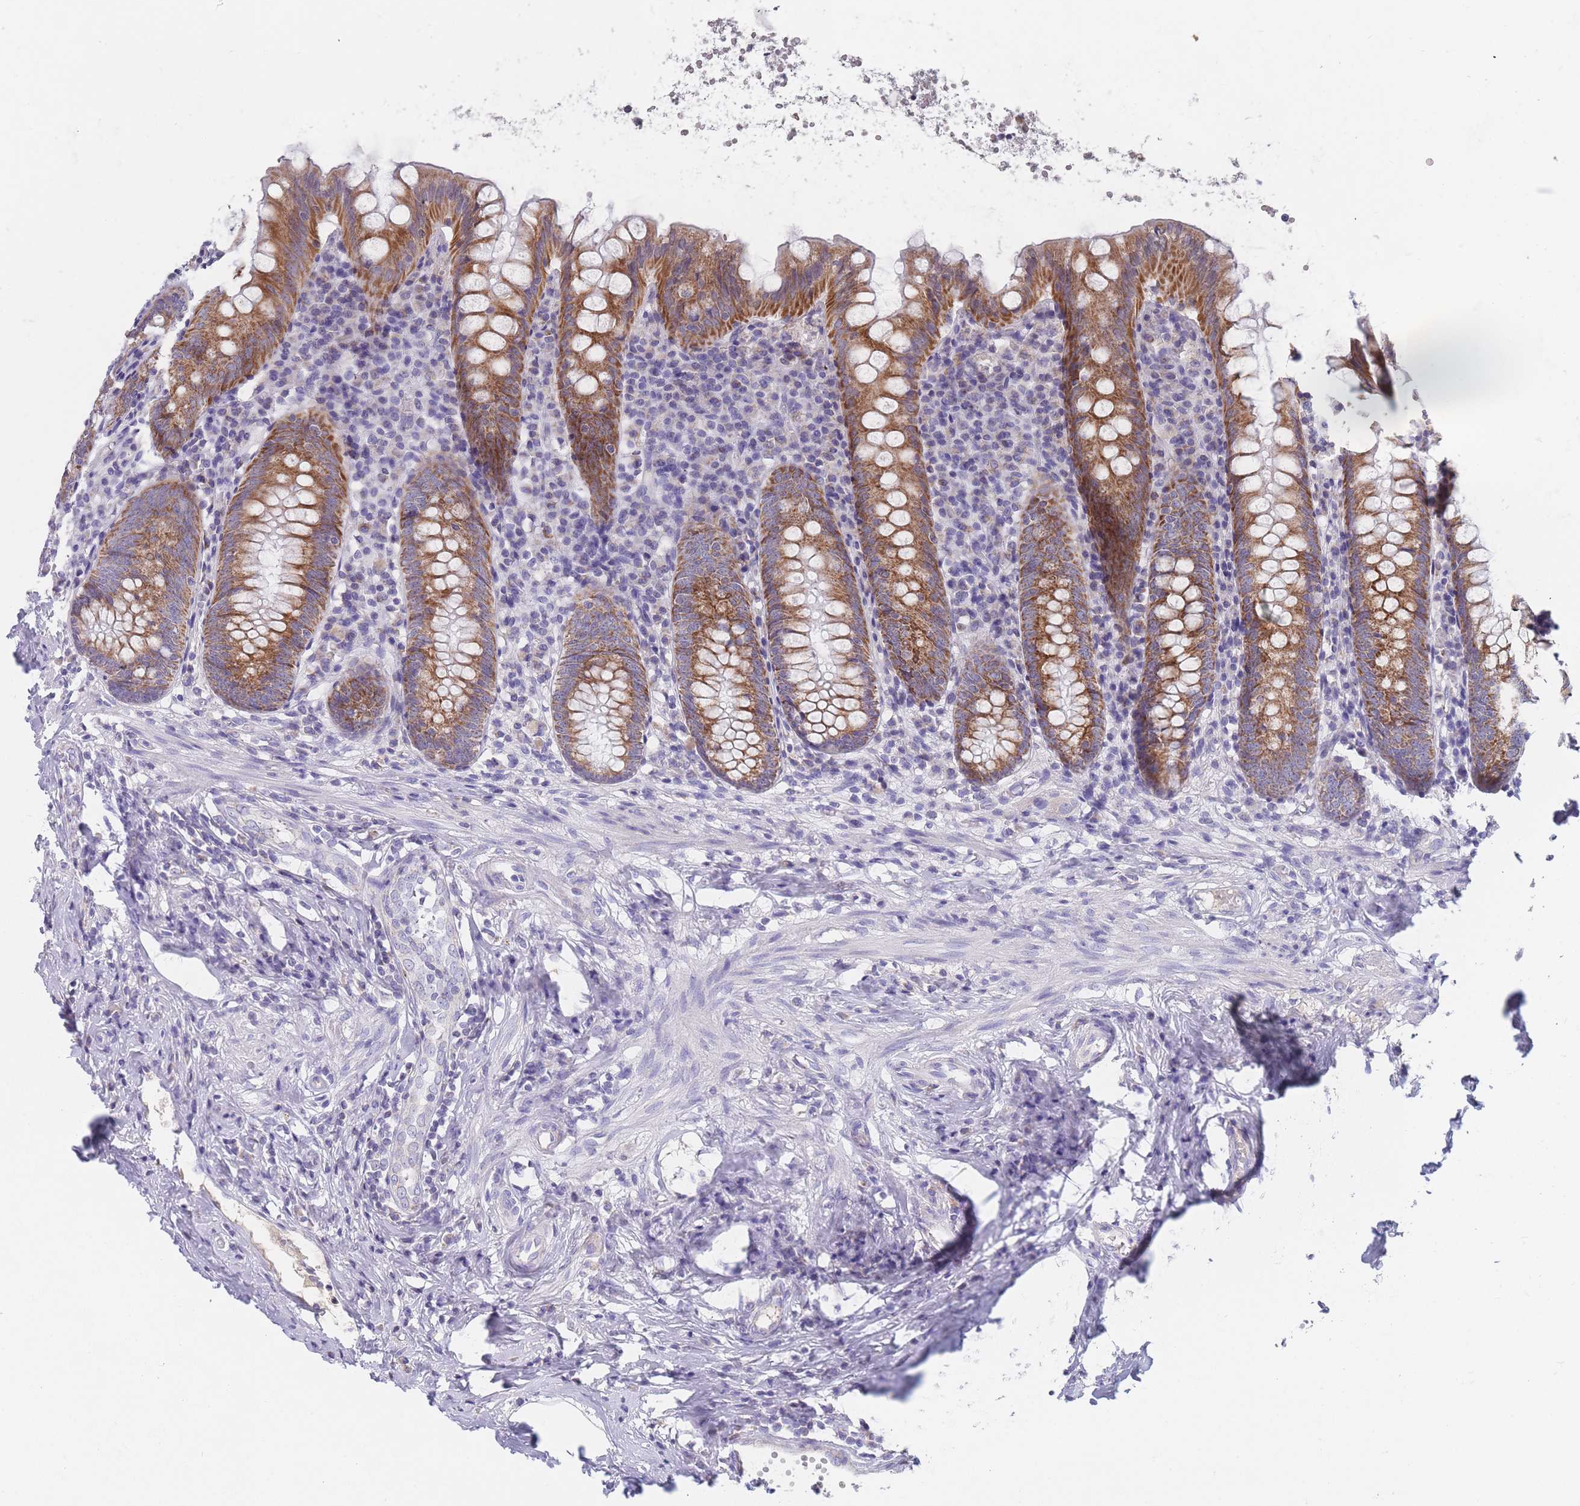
{"staining": {"intensity": "strong", "quantity": ">75%", "location": "cytoplasmic/membranous"}, "tissue": "appendix", "cell_type": "Glandular cells", "image_type": "normal", "snomed": [{"axis": "morphology", "description": "Normal tissue, NOS"}, {"axis": "topography", "description": "Appendix"}], "caption": "DAB (3,3'-diaminobenzidine) immunohistochemical staining of normal human appendix displays strong cytoplasmic/membranous protein staining in about >75% of glandular cells. The protein is shown in brown color, while the nuclei are stained blue.", "gene": "MRPS14", "patient": {"sex": "female", "age": 54}}